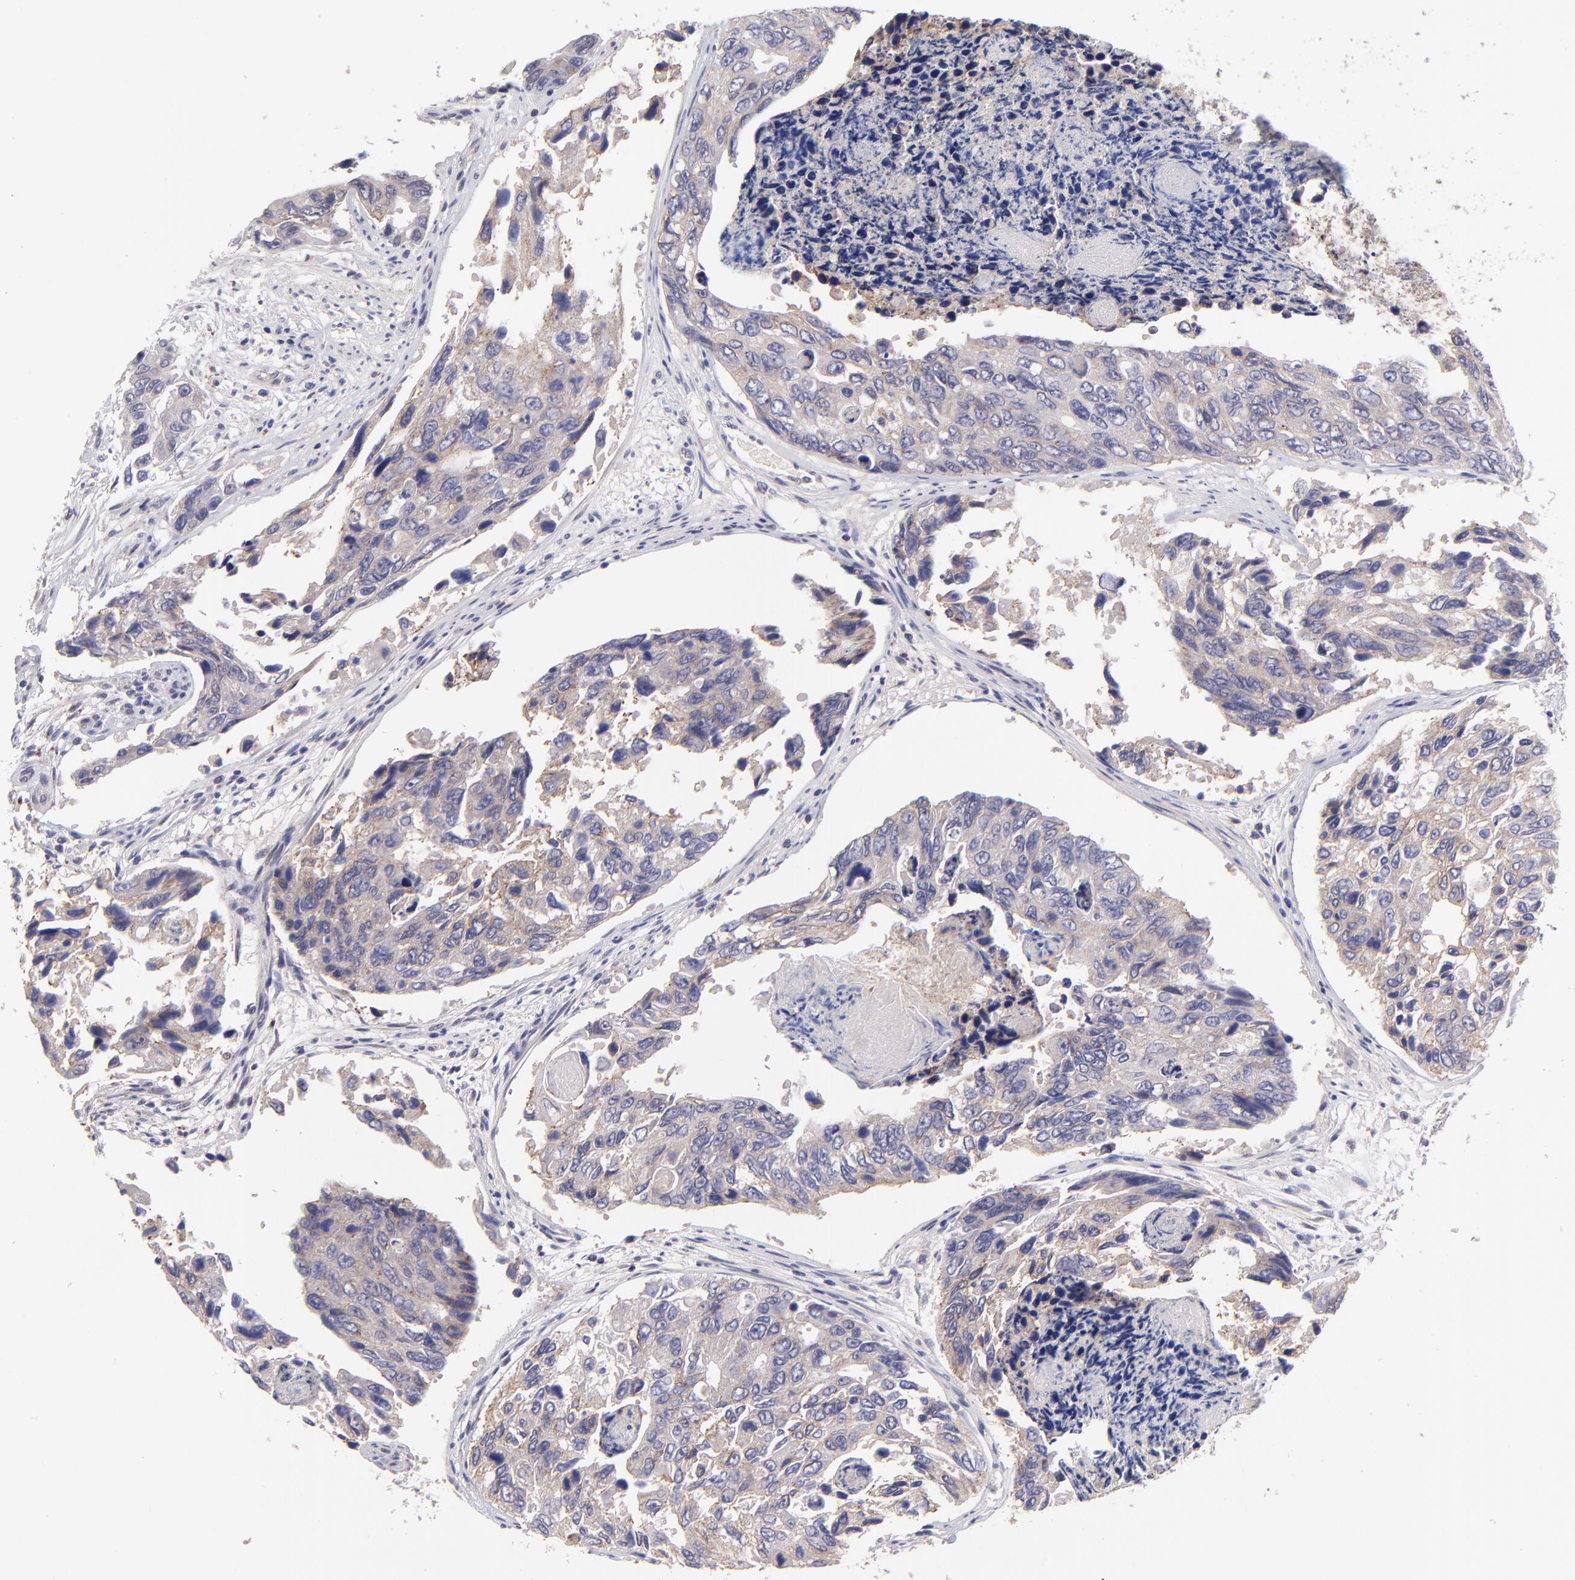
{"staining": {"intensity": "weak", "quantity": ">75%", "location": "cytoplasmic/membranous"}, "tissue": "colorectal cancer", "cell_type": "Tumor cells", "image_type": "cancer", "snomed": [{"axis": "morphology", "description": "Adenocarcinoma, NOS"}, {"axis": "topography", "description": "Colon"}], "caption": "Human colorectal adenocarcinoma stained with a protein marker exhibits weak staining in tumor cells.", "gene": "NSF", "patient": {"sex": "female", "age": 86}}